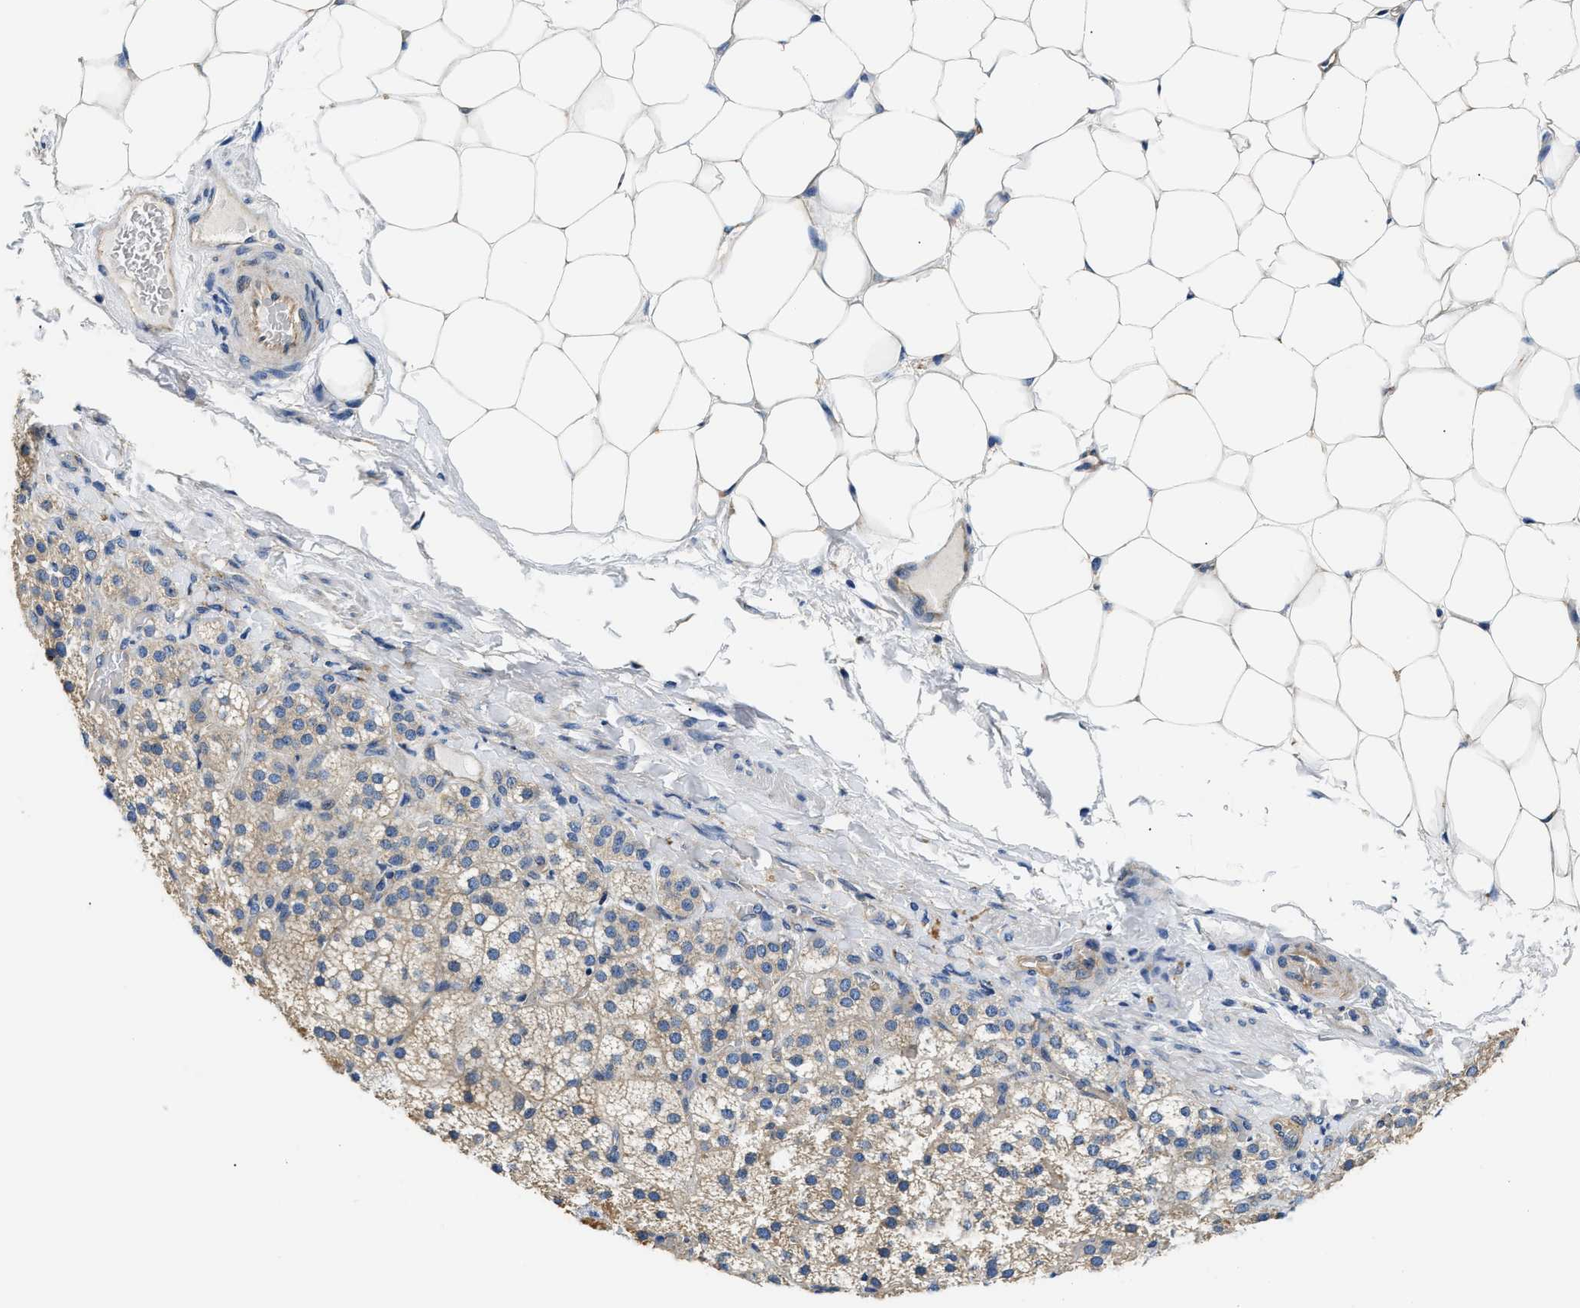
{"staining": {"intensity": "moderate", "quantity": ">75%", "location": "cytoplasmic/membranous"}, "tissue": "adrenal gland", "cell_type": "Glandular cells", "image_type": "normal", "snomed": [{"axis": "morphology", "description": "Normal tissue, NOS"}, {"axis": "topography", "description": "Adrenal gland"}], "caption": "Protein expression analysis of benign adrenal gland displays moderate cytoplasmic/membranous positivity in about >75% of glandular cells. (brown staining indicates protein expression, while blue staining denotes nuclei).", "gene": "CSDE1", "patient": {"sex": "female", "age": 44}}